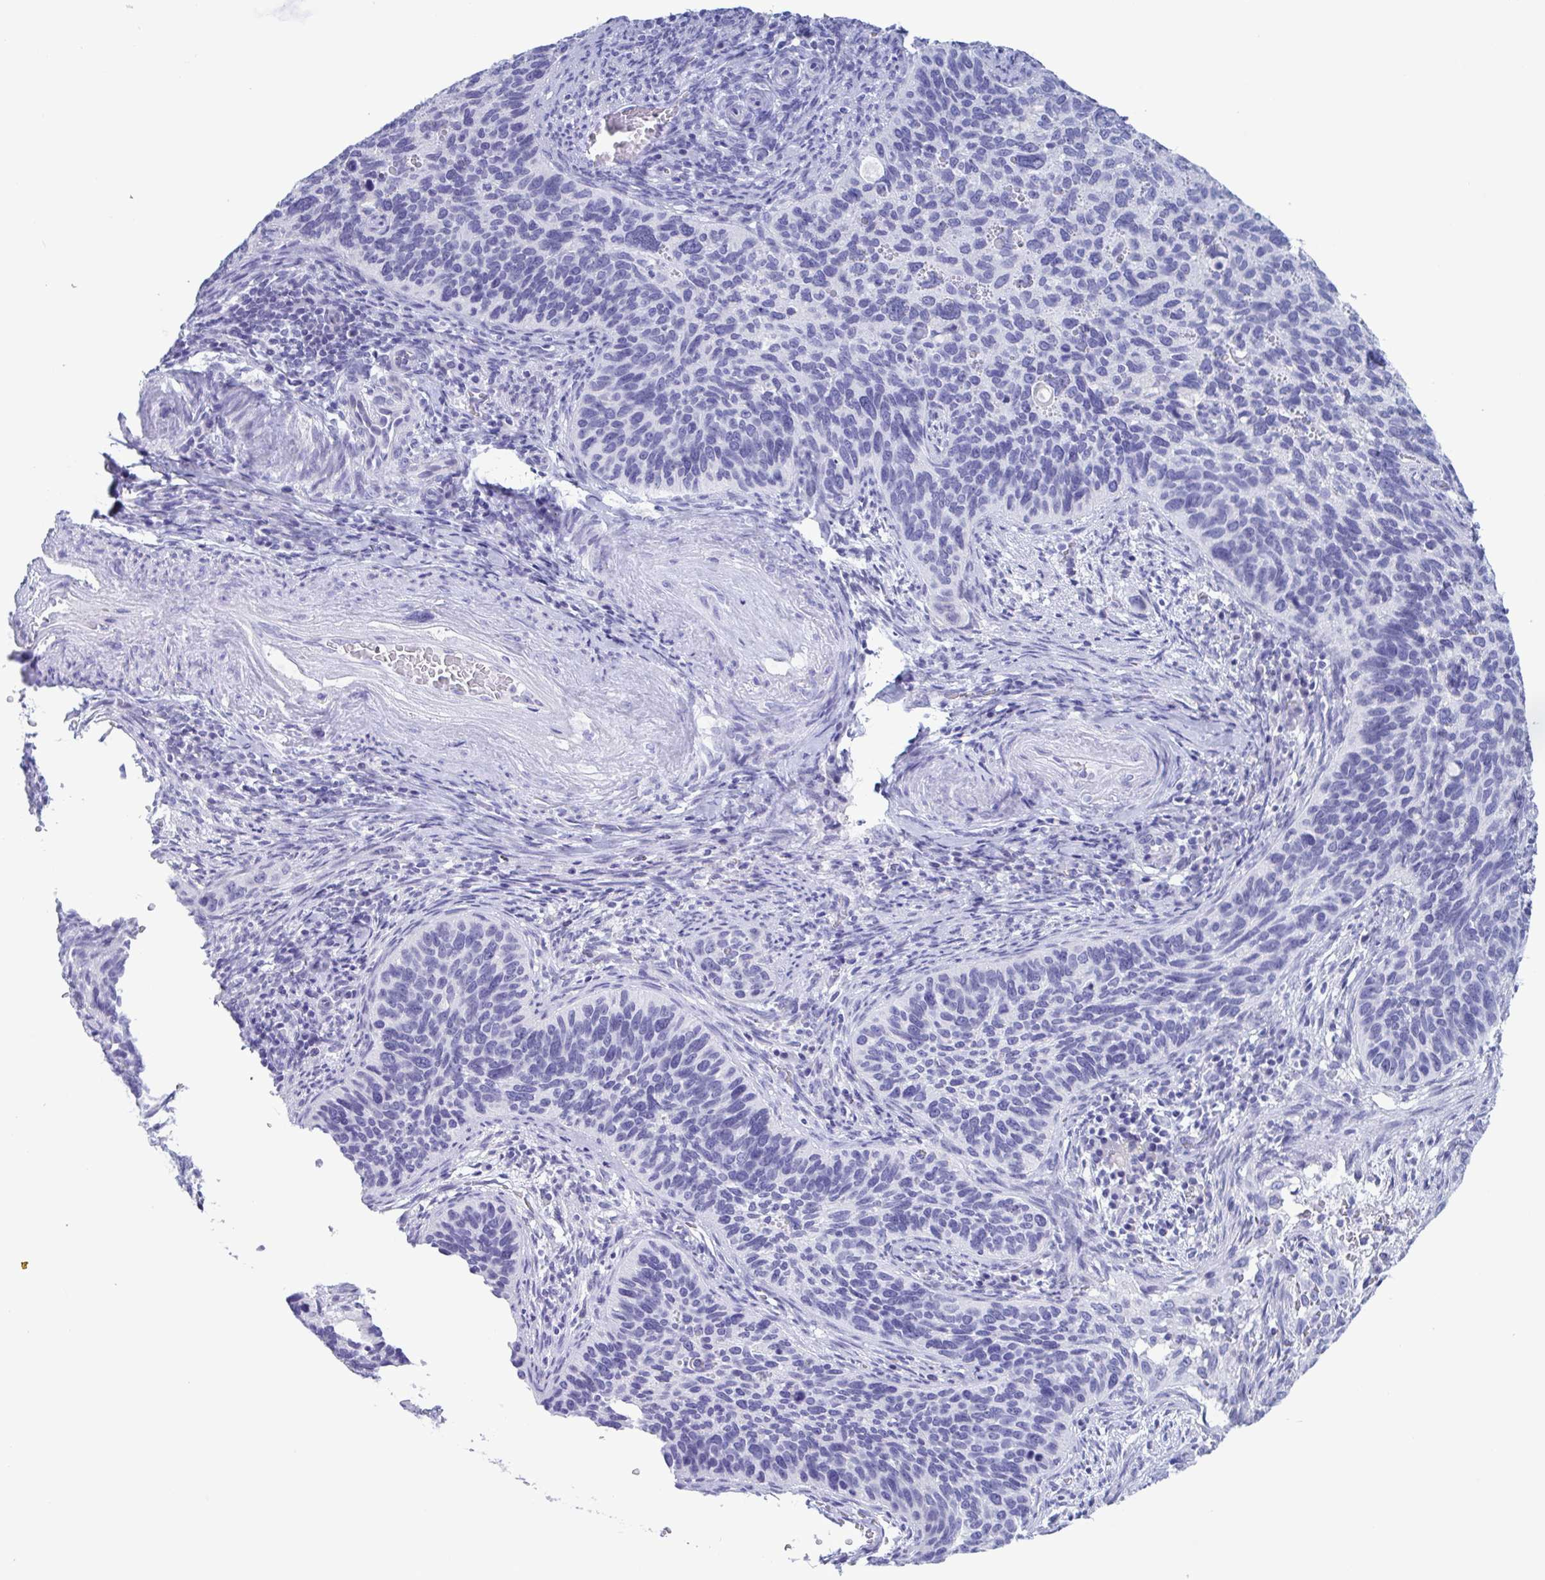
{"staining": {"intensity": "negative", "quantity": "none", "location": "none"}, "tissue": "cervical cancer", "cell_type": "Tumor cells", "image_type": "cancer", "snomed": [{"axis": "morphology", "description": "Squamous cell carcinoma, NOS"}, {"axis": "topography", "description": "Cervix"}], "caption": "The photomicrograph demonstrates no significant expression in tumor cells of squamous cell carcinoma (cervical).", "gene": "CDX4", "patient": {"sex": "female", "age": 51}}